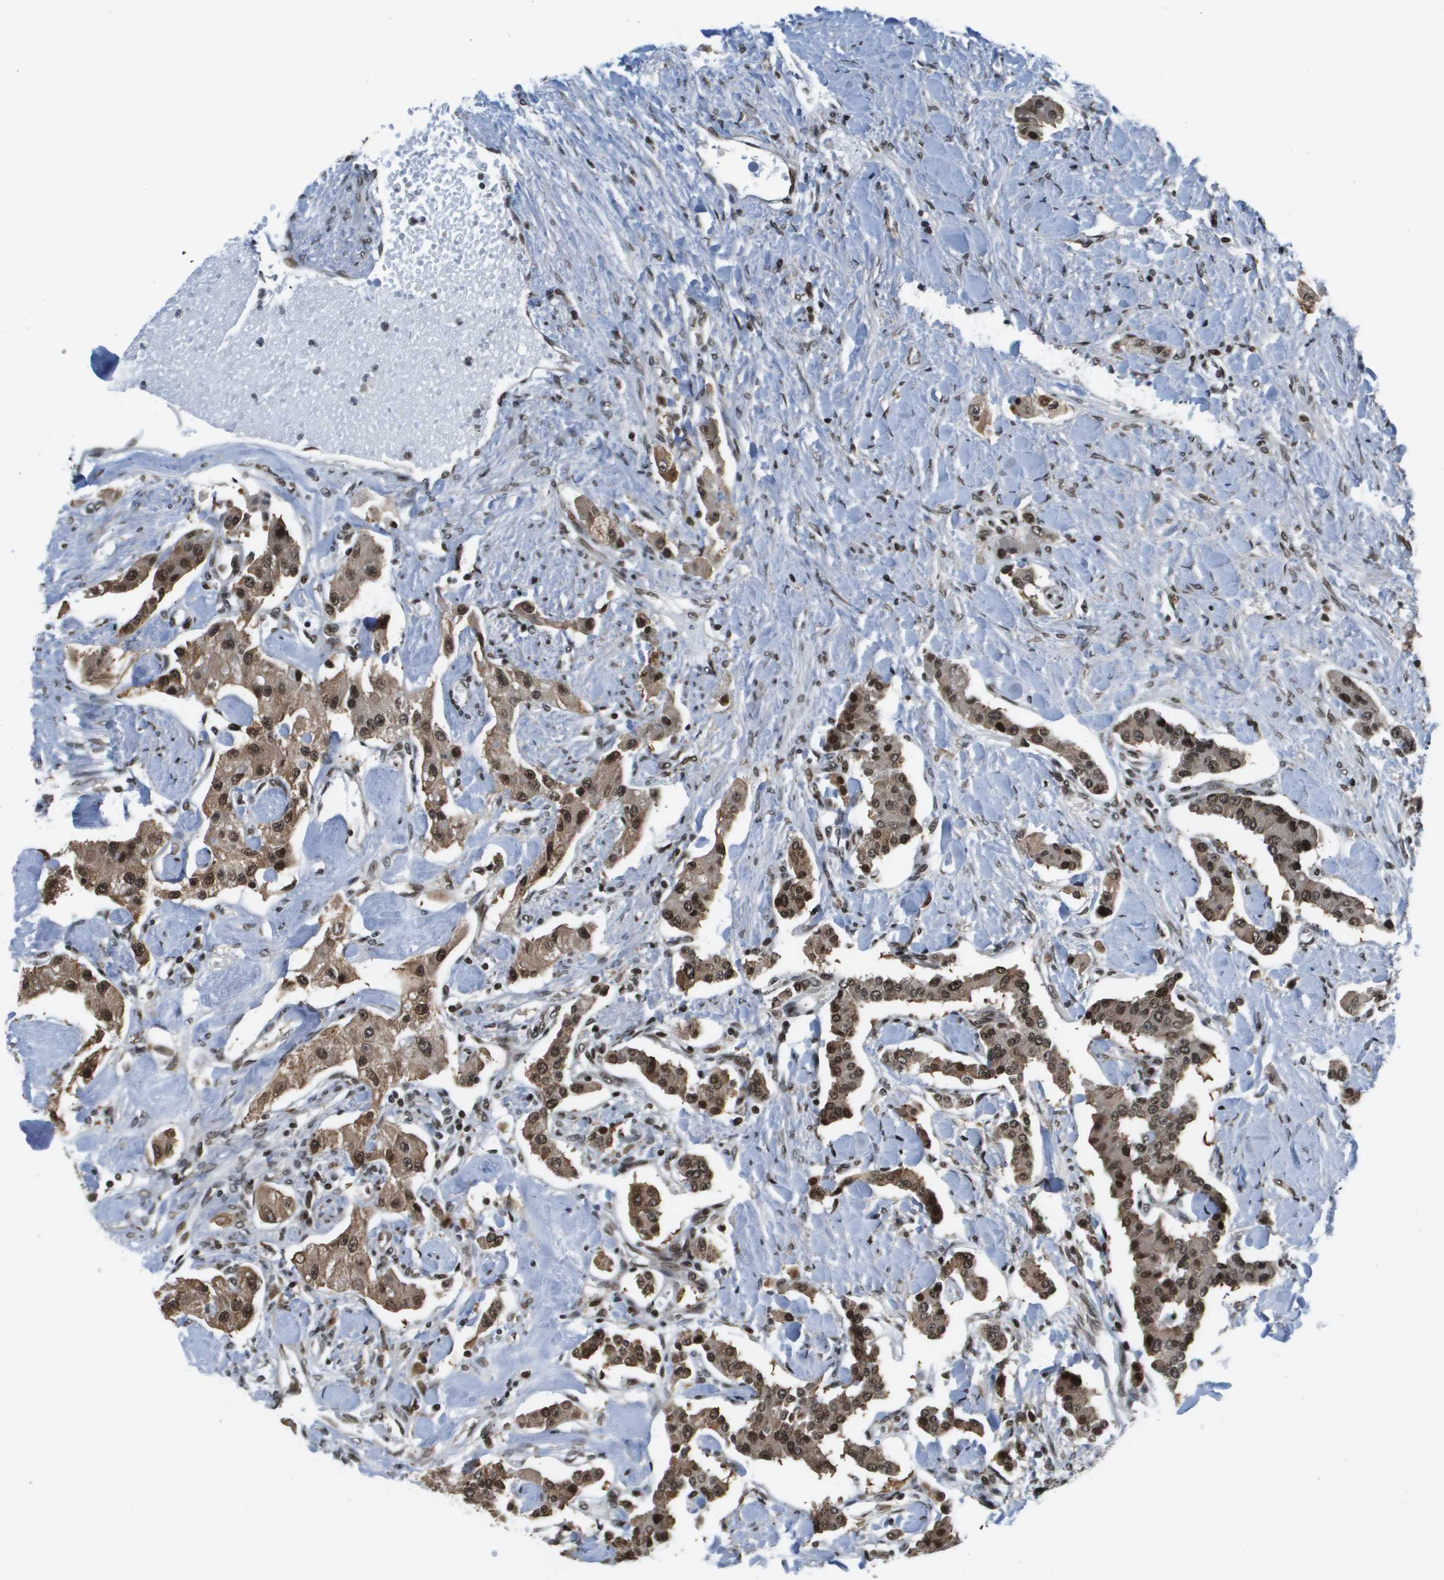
{"staining": {"intensity": "strong", "quantity": ">75%", "location": "cytoplasmic/membranous,nuclear"}, "tissue": "carcinoid", "cell_type": "Tumor cells", "image_type": "cancer", "snomed": [{"axis": "morphology", "description": "Carcinoid, malignant, NOS"}, {"axis": "topography", "description": "Pancreas"}], "caption": "Protein expression analysis of human carcinoid reveals strong cytoplasmic/membranous and nuclear positivity in about >75% of tumor cells. (Brightfield microscopy of DAB IHC at high magnification).", "gene": "RECQL4", "patient": {"sex": "male", "age": 41}}